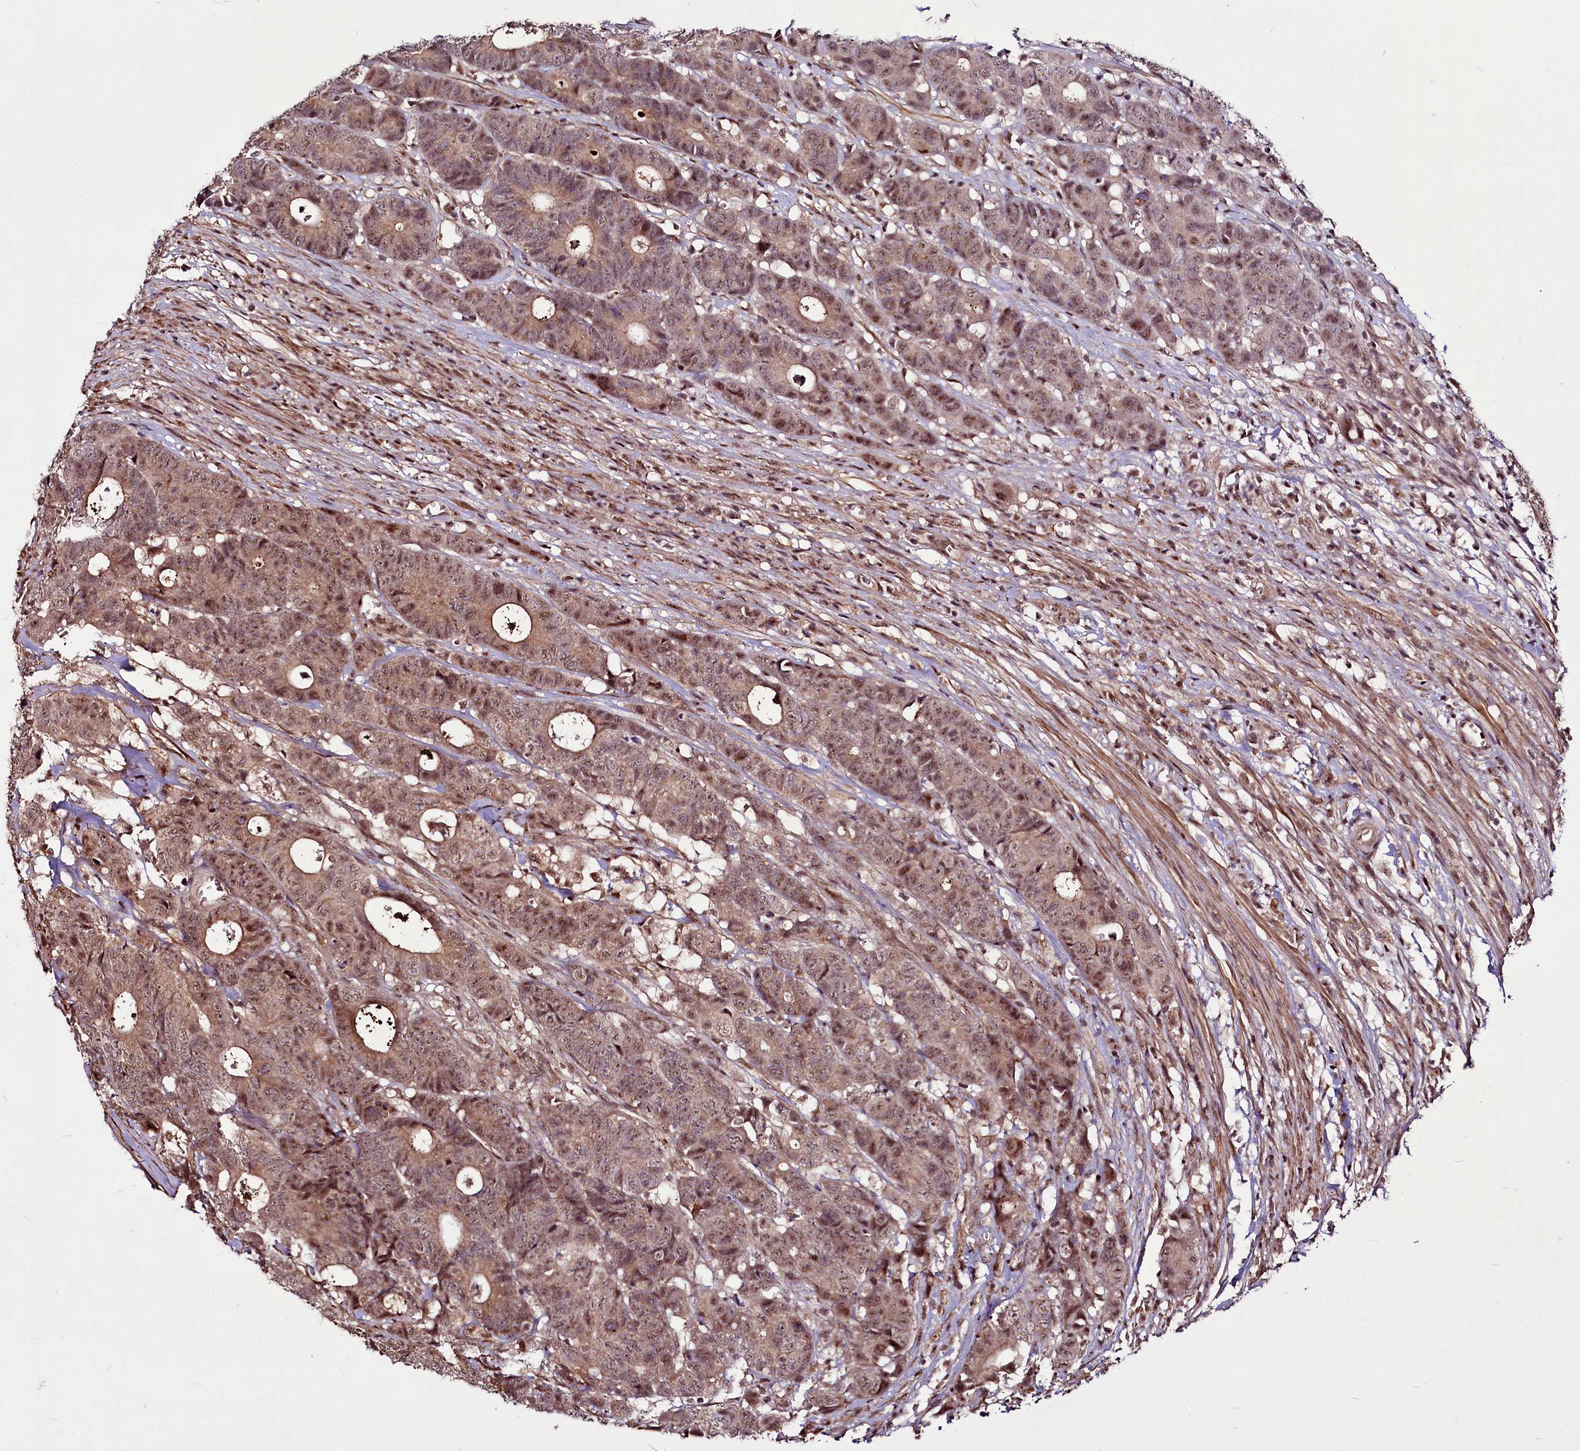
{"staining": {"intensity": "weak", "quantity": ">75%", "location": "cytoplasmic/membranous,nuclear"}, "tissue": "colorectal cancer", "cell_type": "Tumor cells", "image_type": "cancer", "snomed": [{"axis": "morphology", "description": "Adenocarcinoma, NOS"}, {"axis": "topography", "description": "Colon"}], "caption": "Human colorectal adenocarcinoma stained for a protein (brown) exhibits weak cytoplasmic/membranous and nuclear positive expression in about >75% of tumor cells.", "gene": "SUSD3", "patient": {"sex": "female", "age": 57}}